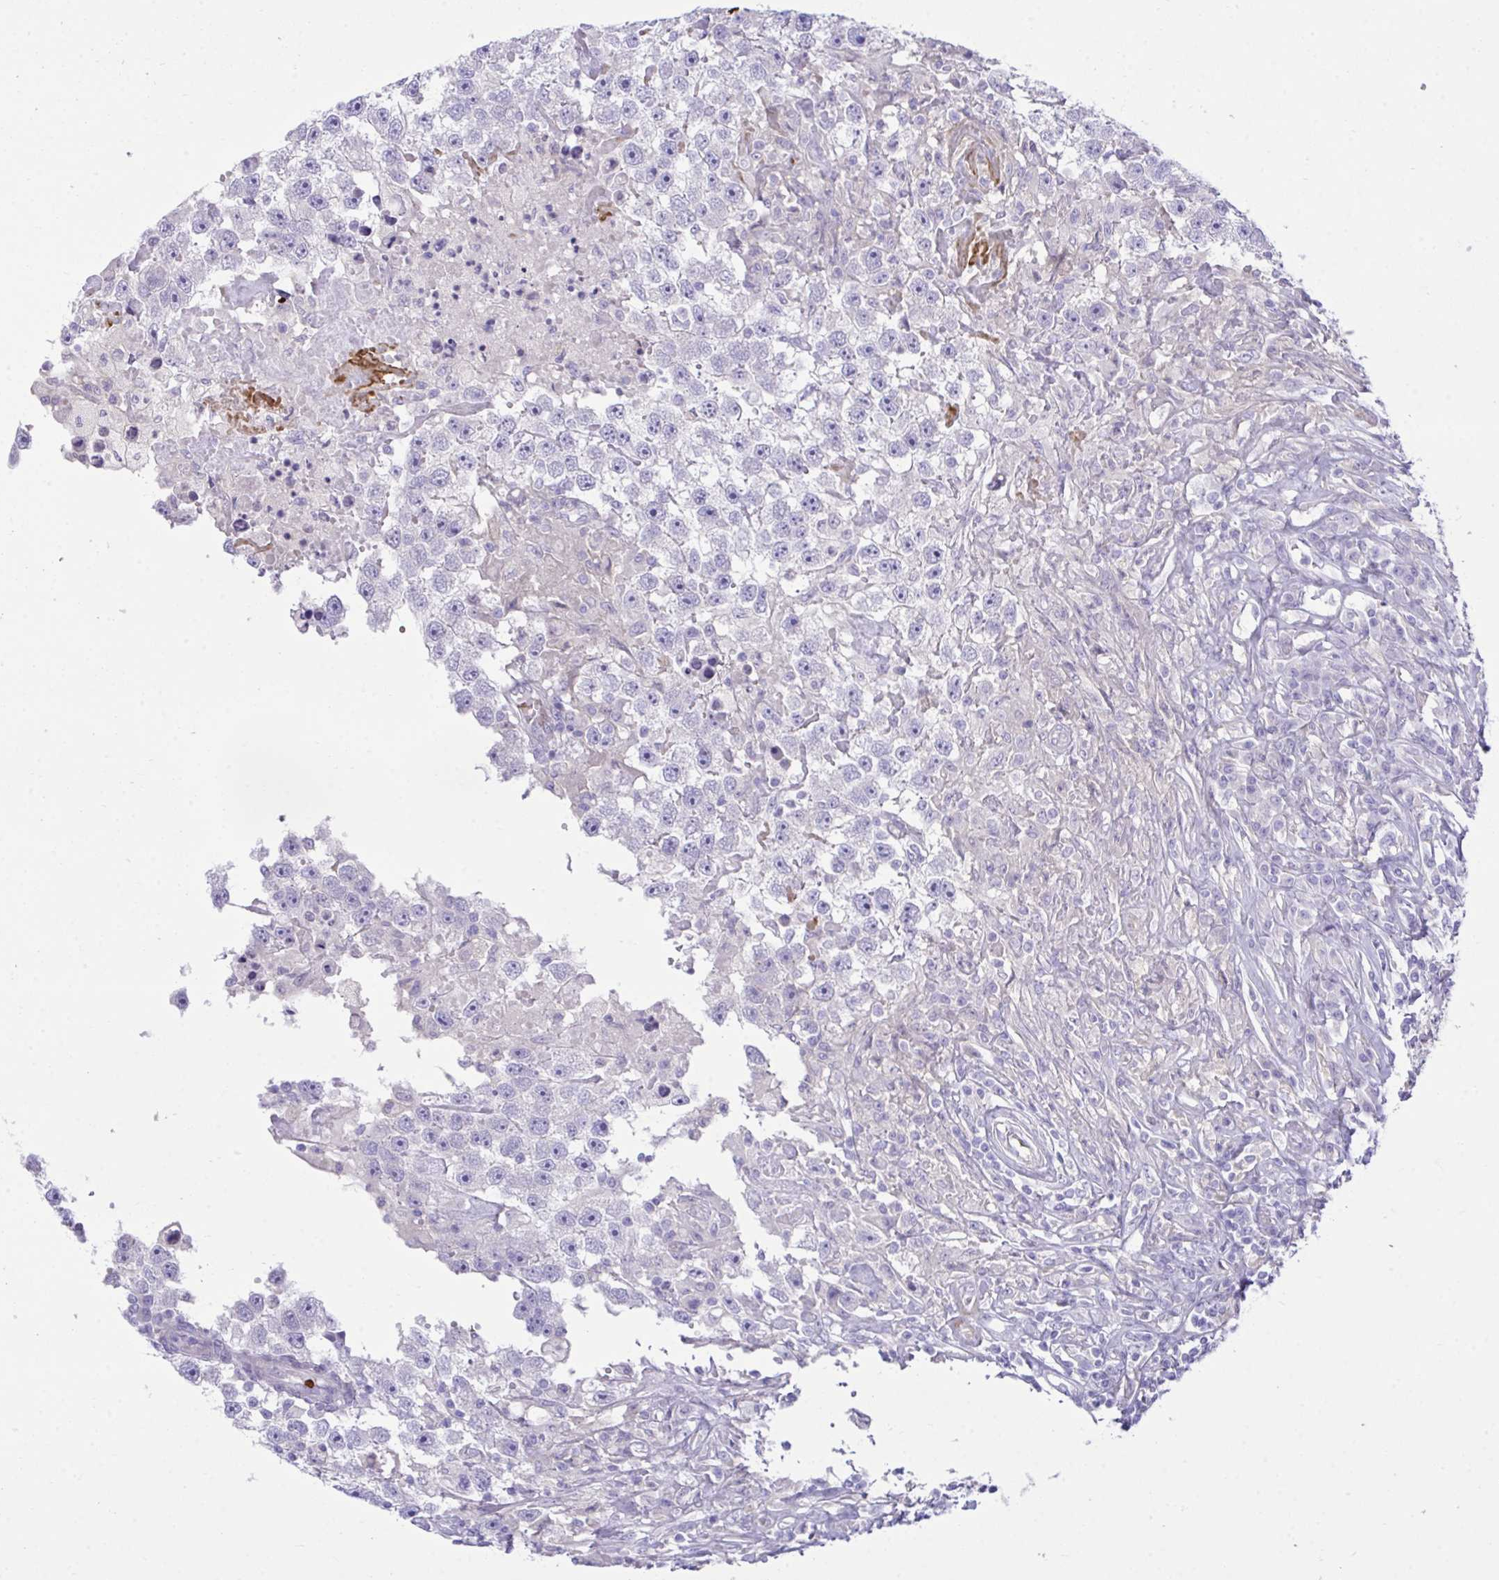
{"staining": {"intensity": "negative", "quantity": "none", "location": "none"}, "tissue": "testis cancer", "cell_type": "Tumor cells", "image_type": "cancer", "snomed": [{"axis": "morphology", "description": "Carcinoma, Embryonal, NOS"}, {"axis": "topography", "description": "Testis"}], "caption": "The histopathology image demonstrates no staining of tumor cells in embryonal carcinoma (testis).", "gene": "PLEKHH1", "patient": {"sex": "male", "age": 83}}